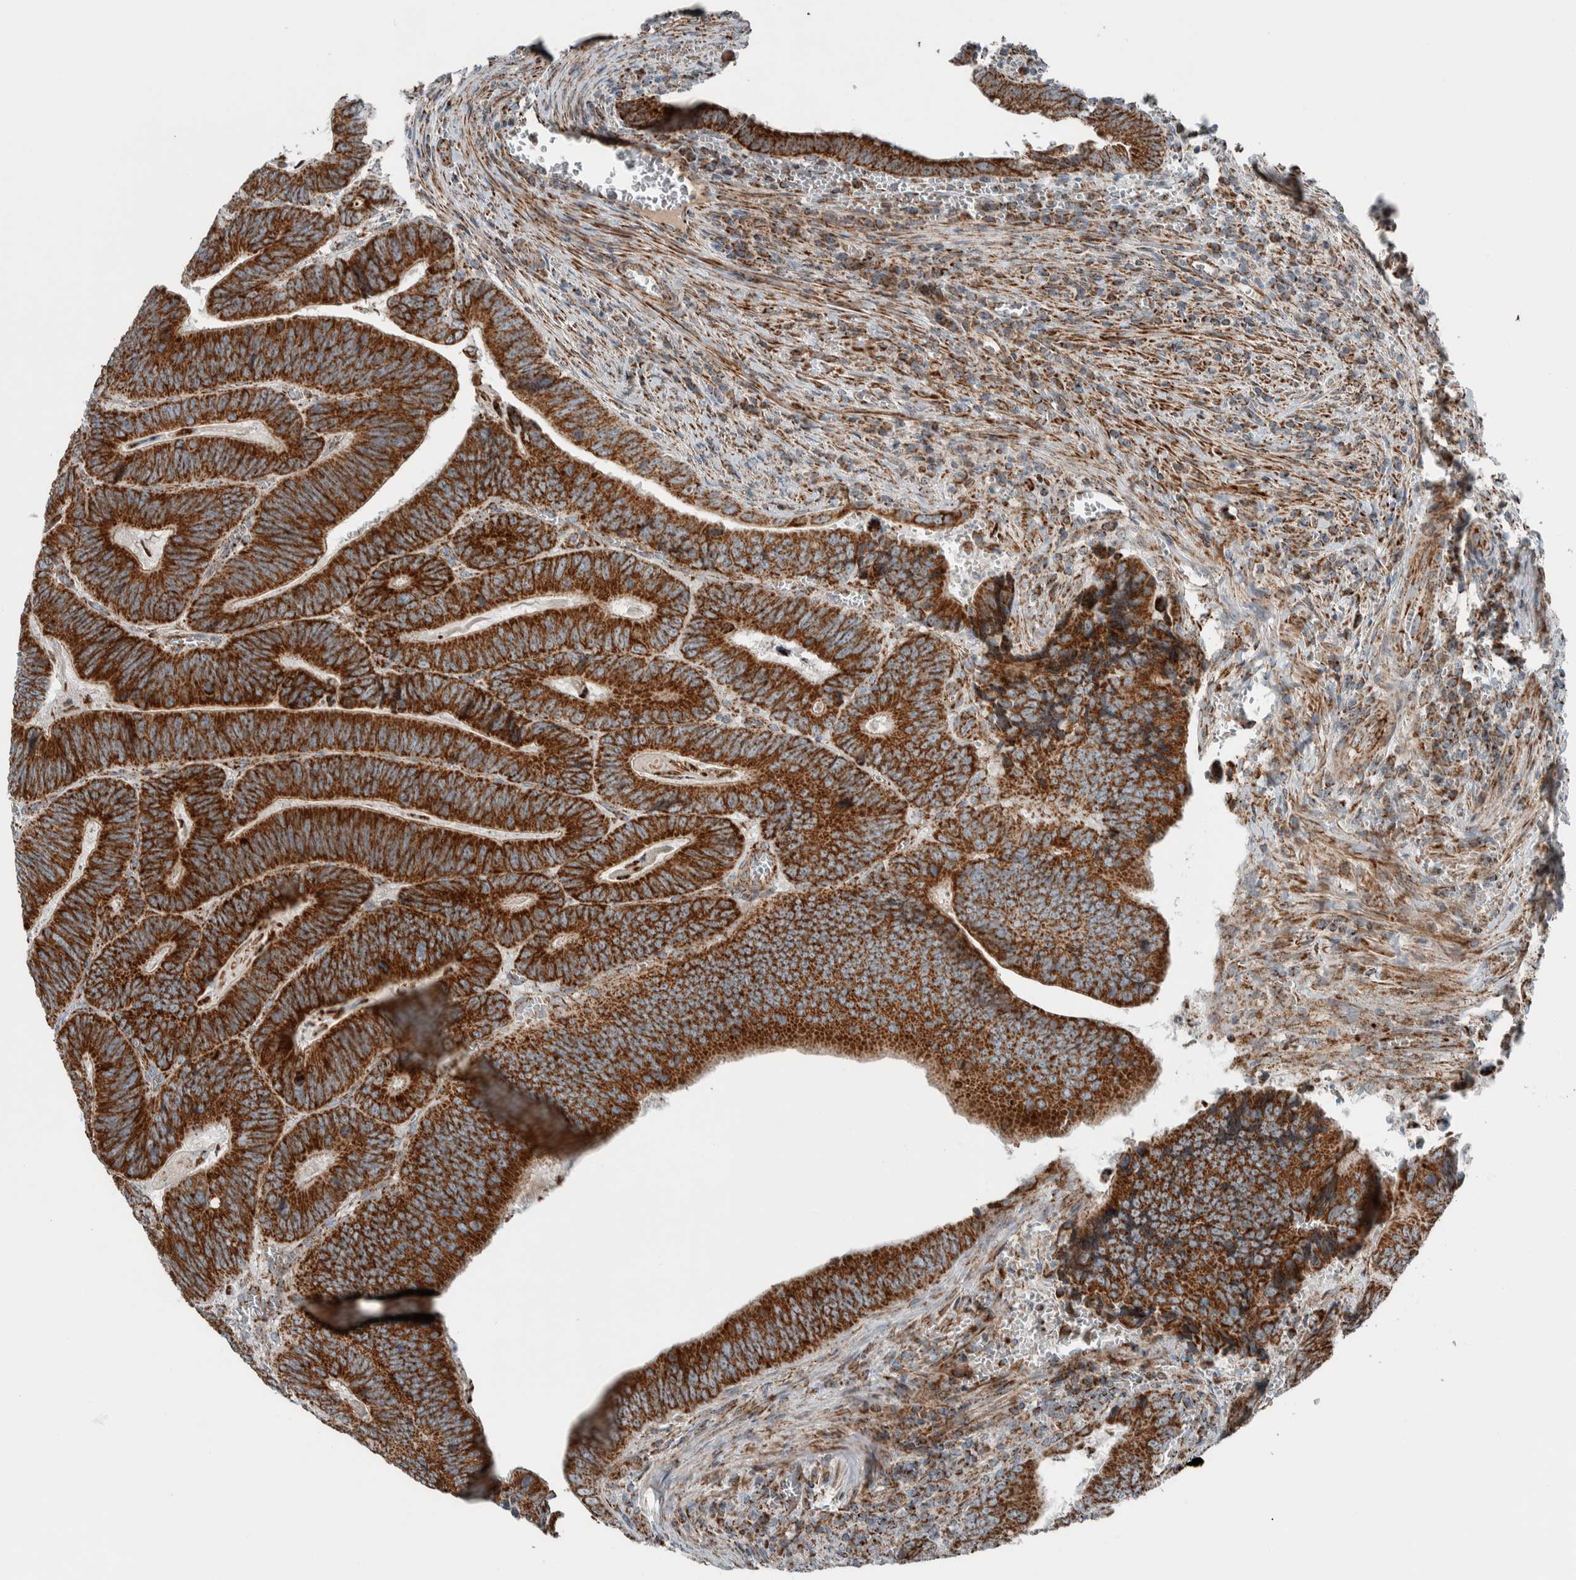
{"staining": {"intensity": "strong", "quantity": ">75%", "location": "cytoplasmic/membranous"}, "tissue": "colorectal cancer", "cell_type": "Tumor cells", "image_type": "cancer", "snomed": [{"axis": "morphology", "description": "Inflammation, NOS"}, {"axis": "morphology", "description": "Adenocarcinoma, NOS"}, {"axis": "topography", "description": "Colon"}], "caption": "A brown stain shows strong cytoplasmic/membranous staining of a protein in colorectal cancer (adenocarcinoma) tumor cells.", "gene": "CNTROB", "patient": {"sex": "male", "age": 72}}